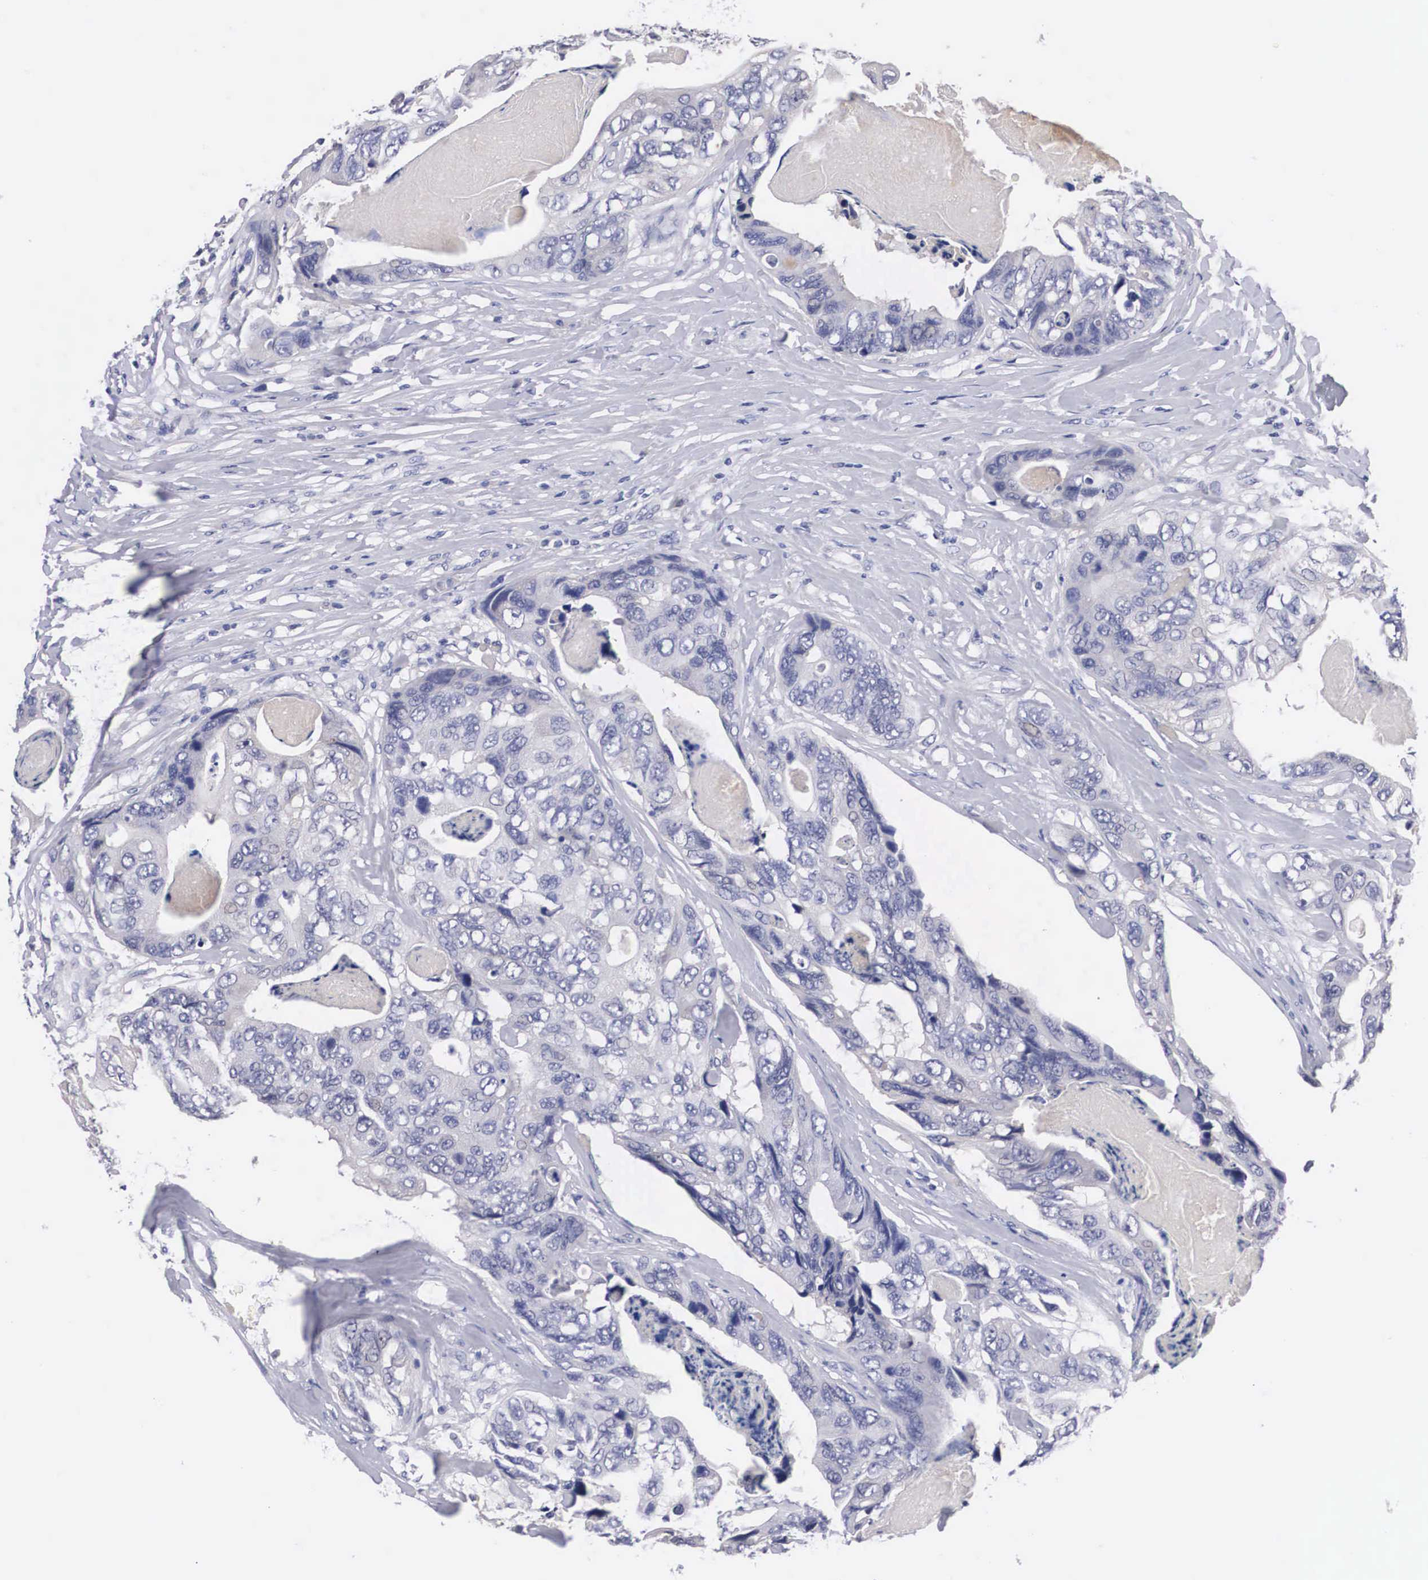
{"staining": {"intensity": "negative", "quantity": "none", "location": "none"}, "tissue": "colorectal cancer", "cell_type": "Tumor cells", "image_type": "cancer", "snomed": [{"axis": "morphology", "description": "Adenocarcinoma, NOS"}, {"axis": "topography", "description": "Colon"}], "caption": "DAB (3,3'-diaminobenzidine) immunohistochemical staining of human adenocarcinoma (colorectal) demonstrates no significant staining in tumor cells. (DAB immunohistochemistry (IHC) visualized using brightfield microscopy, high magnification).", "gene": "ABHD4", "patient": {"sex": "female", "age": 86}}